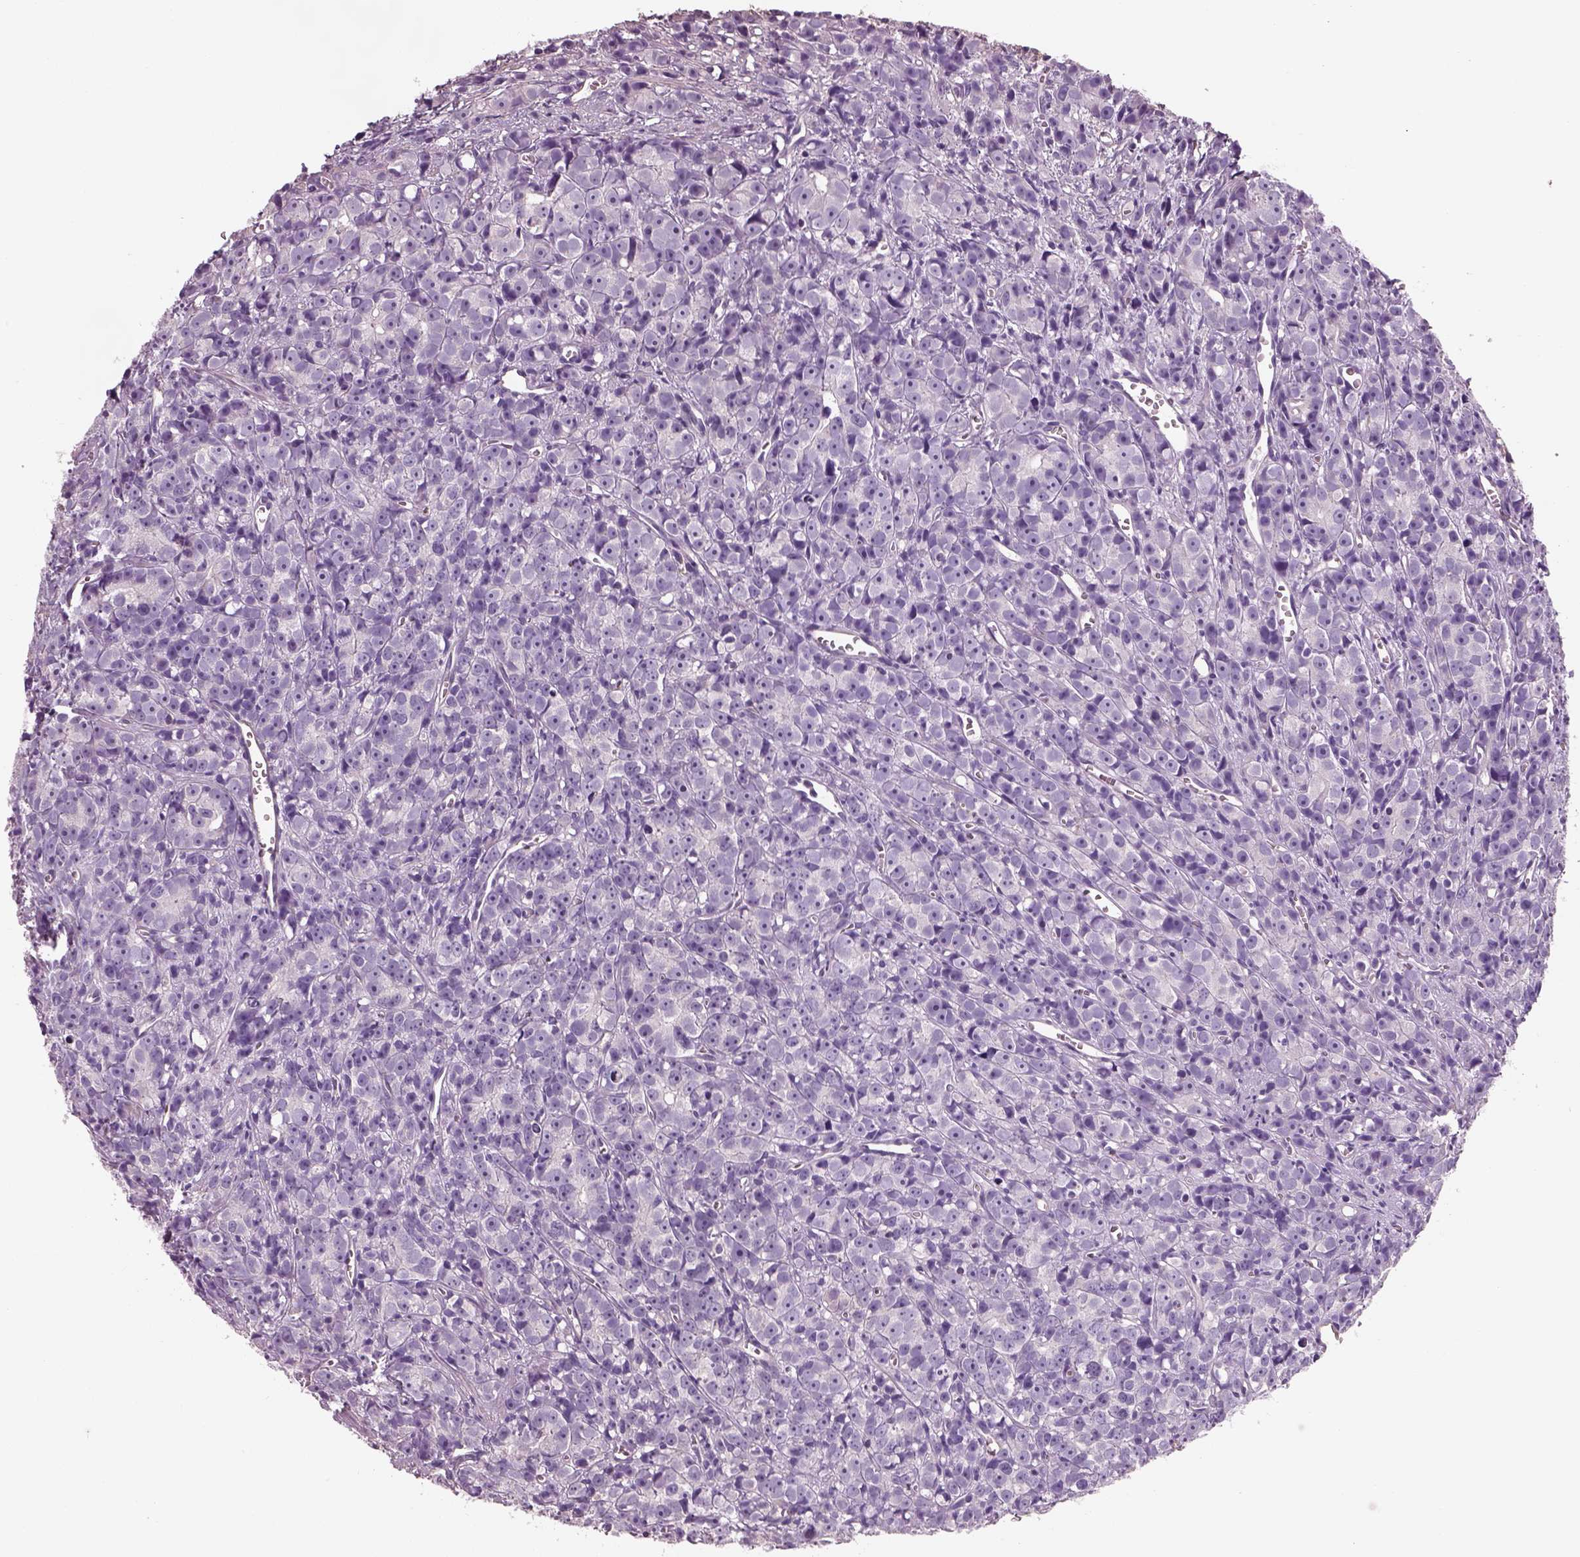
{"staining": {"intensity": "negative", "quantity": "none", "location": "none"}, "tissue": "prostate cancer", "cell_type": "Tumor cells", "image_type": "cancer", "snomed": [{"axis": "morphology", "description": "Adenocarcinoma, High grade"}, {"axis": "topography", "description": "Prostate"}], "caption": "Immunohistochemistry (IHC) histopathology image of neoplastic tissue: human prostate cancer (adenocarcinoma (high-grade)) stained with DAB displays no significant protein positivity in tumor cells.", "gene": "OTUD6A", "patient": {"sex": "male", "age": 77}}